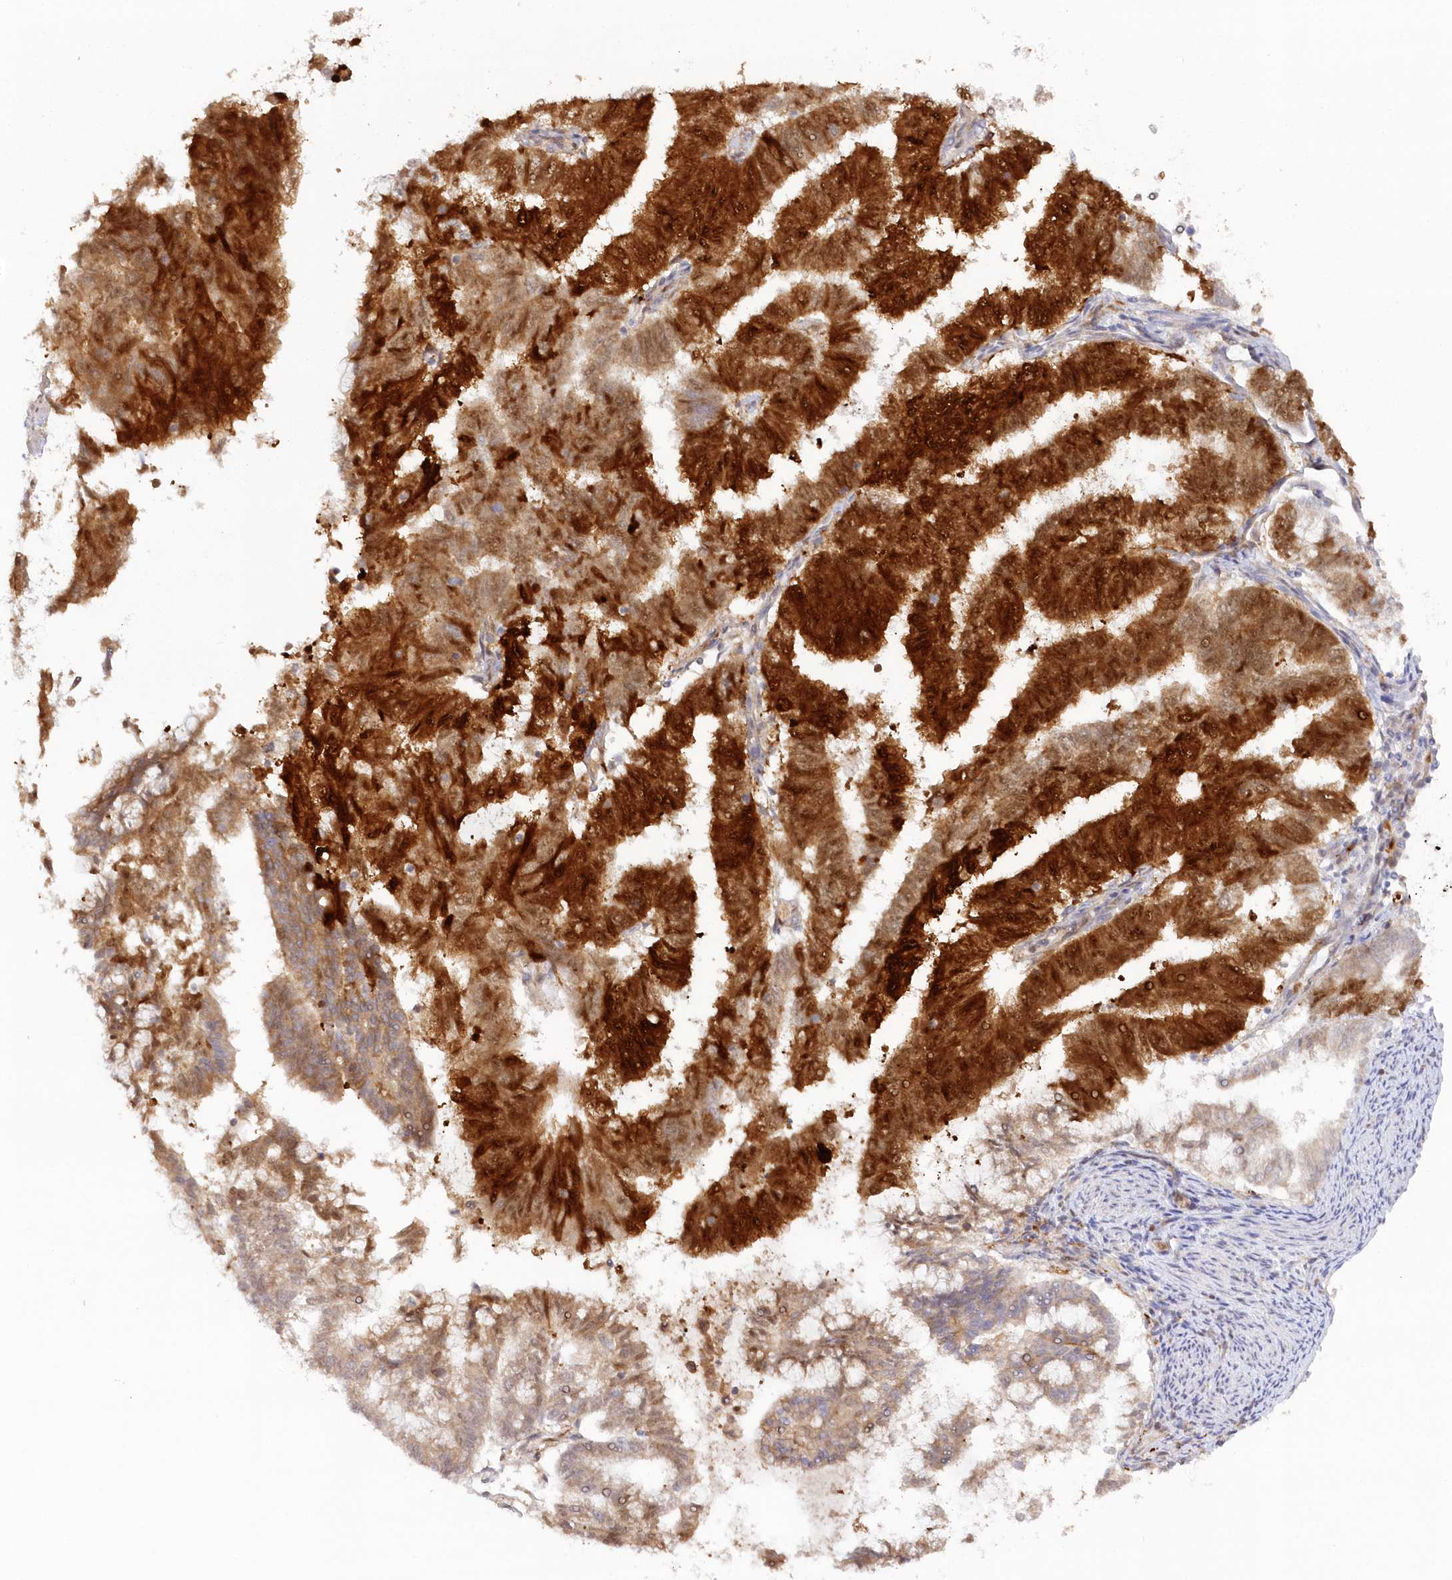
{"staining": {"intensity": "strong", "quantity": ">75%", "location": "cytoplasmic/membranous"}, "tissue": "endometrial cancer", "cell_type": "Tumor cells", "image_type": "cancer", "snomed": [{"axis": "morphology", "description": "Adenocarcinoma, NOS"}, {"axis": "topography", "description": "Endometrium"}], "caption": "About >75% of tumor cells in adenocarcinoma (endometrial) demonstrate strong cytoplasmic/membranous protein staining as visualized by brown immunohistochemical staining.", "gene": "GBE1", "patient": {"sex": "female", "age": 79}}